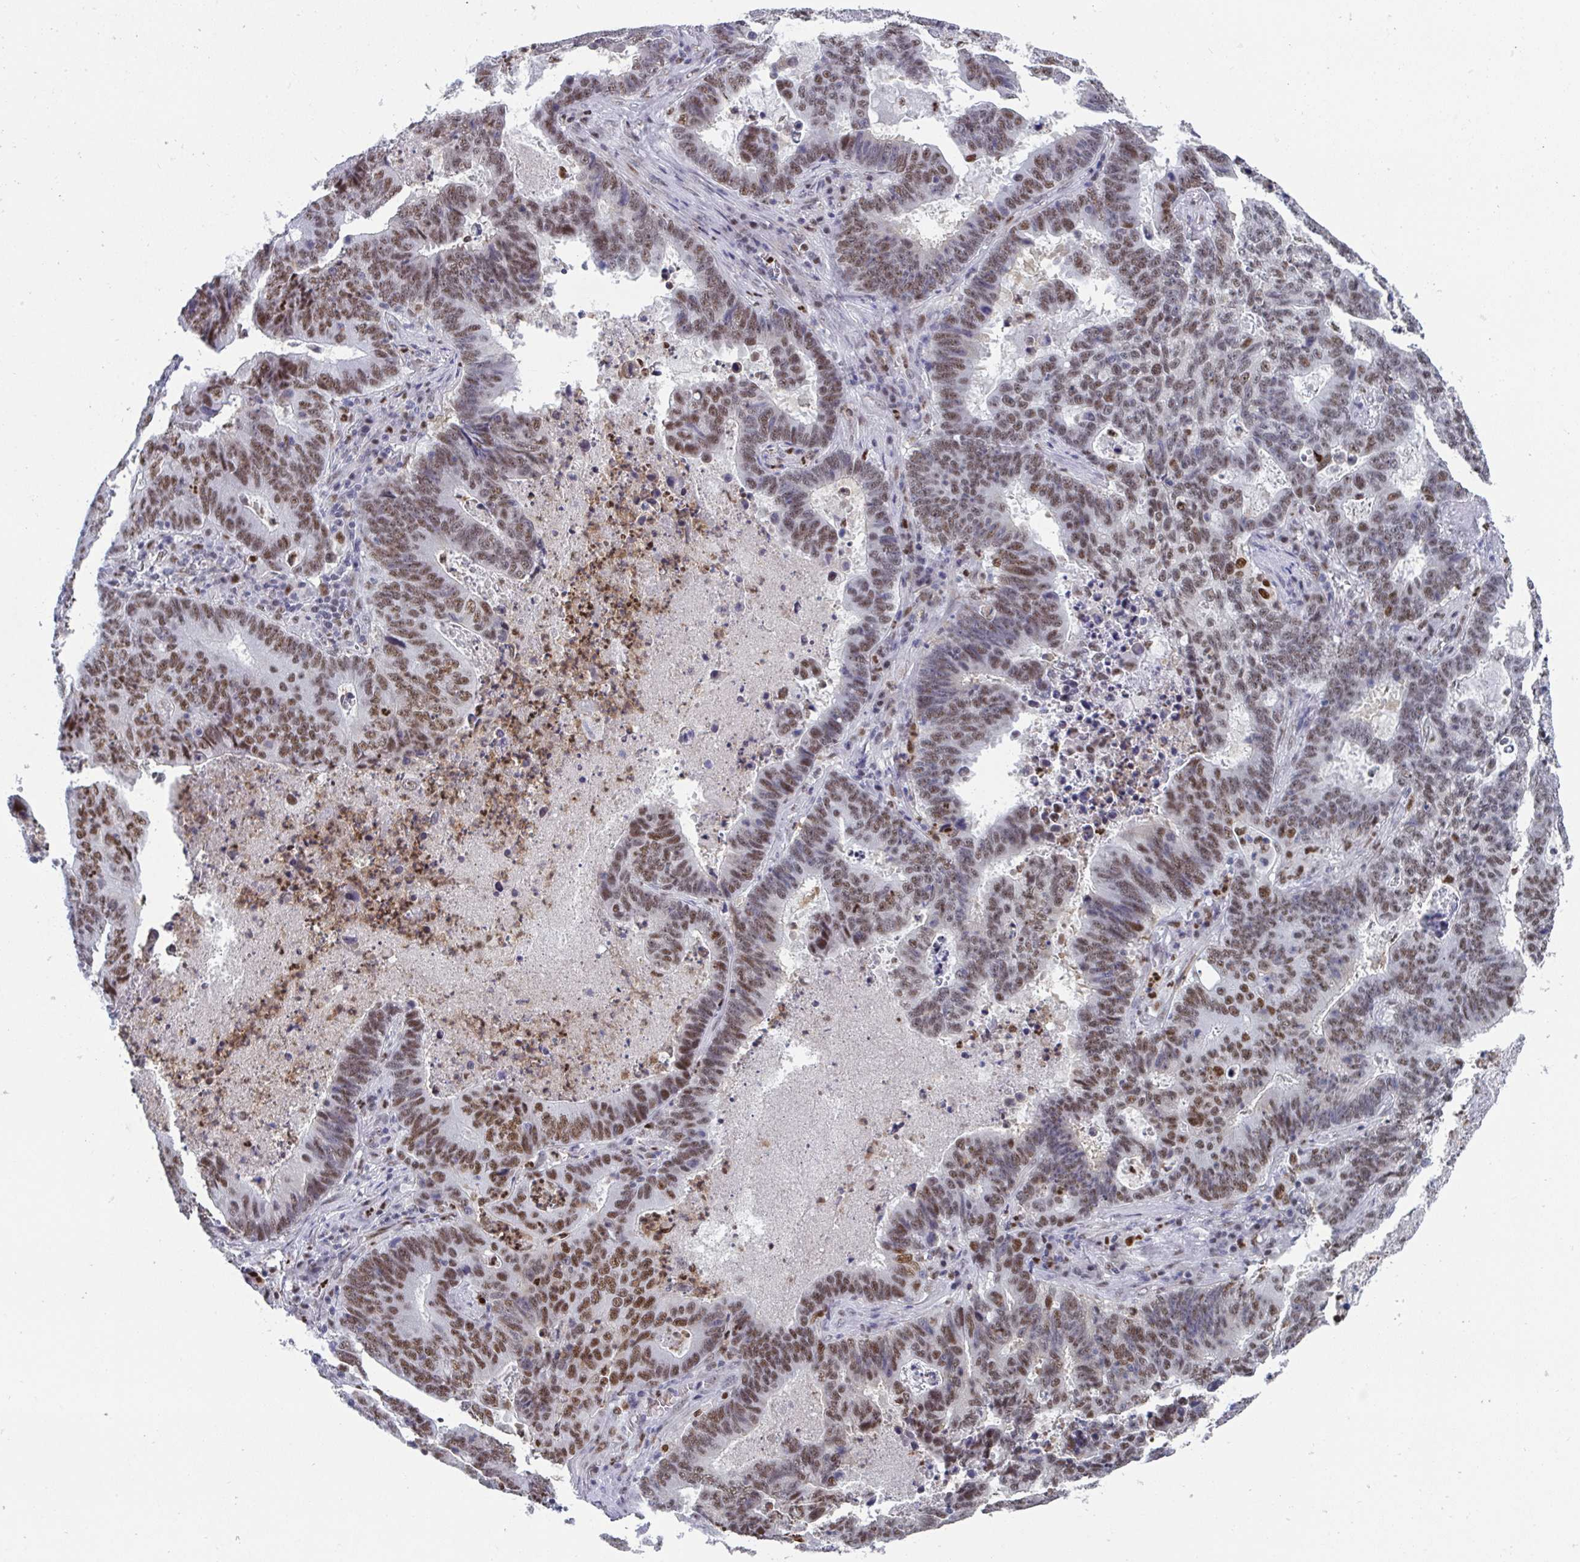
{"staining": {"intensity": "moderate", "quantity": ">75%", "location": "nuclear"}, "tissue": "lung cancer", "cell_type": "Tumor cells", "image_type": "cancer", "snomed": [{"axis": "morphology", "description": "Aneuploidy"}, {"axis": "morphology", "description": "Adenocarcinoma, NOS"}, {"axis": "morphology", "description": "Adenocarcinoma primary or metastatic"}, {"axis": "topography", "description": "Lung"}], "caption": "Immunohistochemistry (IHC) micrograph of human adenocarcinoma (lung) stained for a protein (brown), which displays medium levels of moderate nuclear positivity in approximately >75% of tumor cells.", "gene": "JDP2", "patient": {"sex": "female", "age": 75}}